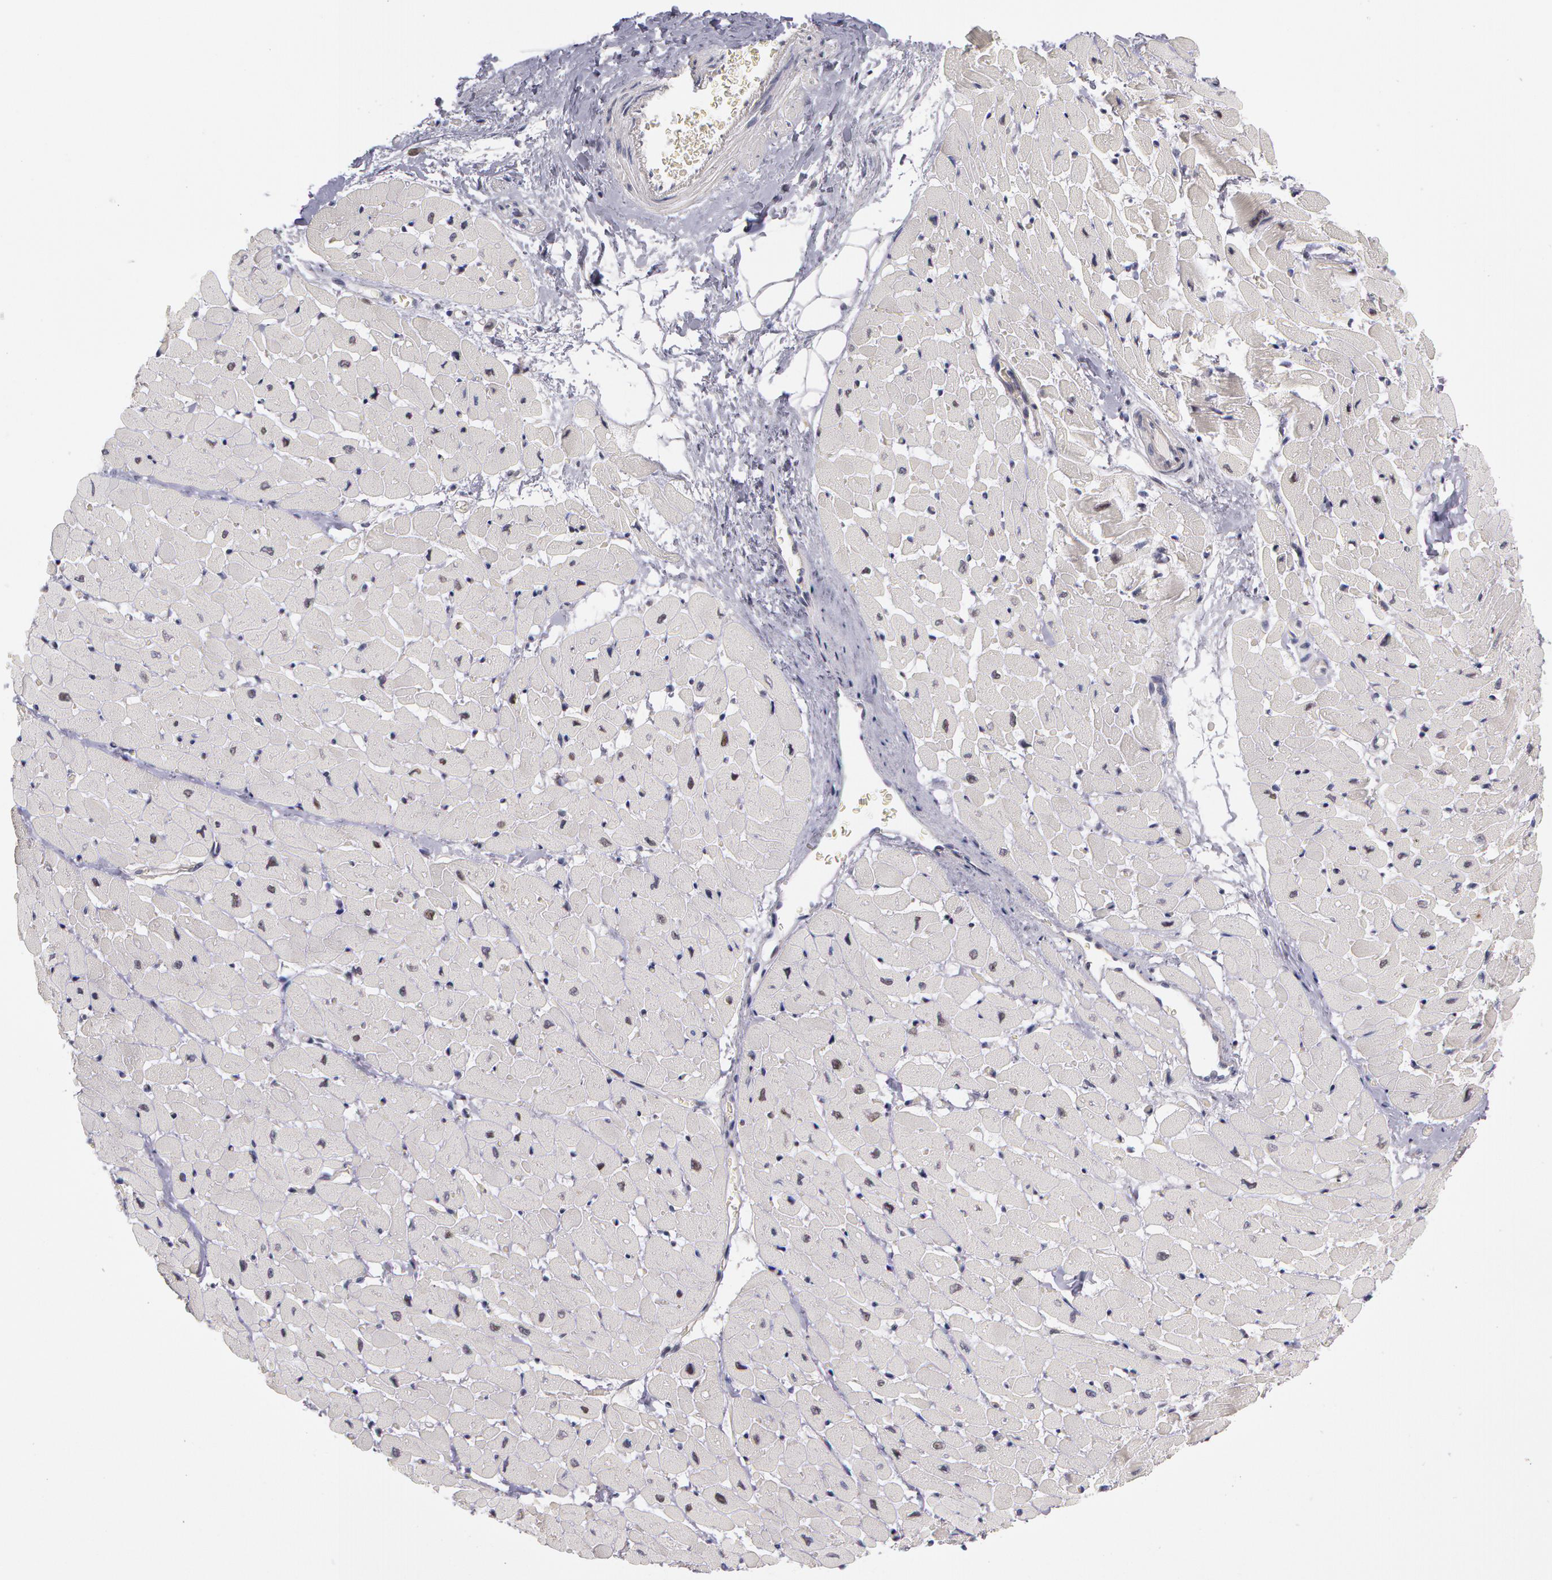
{"staining": {"intensity": "negative", "quantity": "none", "location": "none"}, "tissue": "heart muscle", "cell_type": "Cardiomyocytes", "image_type": "normal", "snomed": [{"axis": "morphology", "description": "Normal tissue, NOS"}, {"axis": "topography", "description": "Heart"}], "caption": "IHC image of normal heart muscle stained for a protein (brown), which displays no staining in cardiomyocytes.", "gene": "PRICKLE1", "patient": {"sex": "male", "age": 45}}